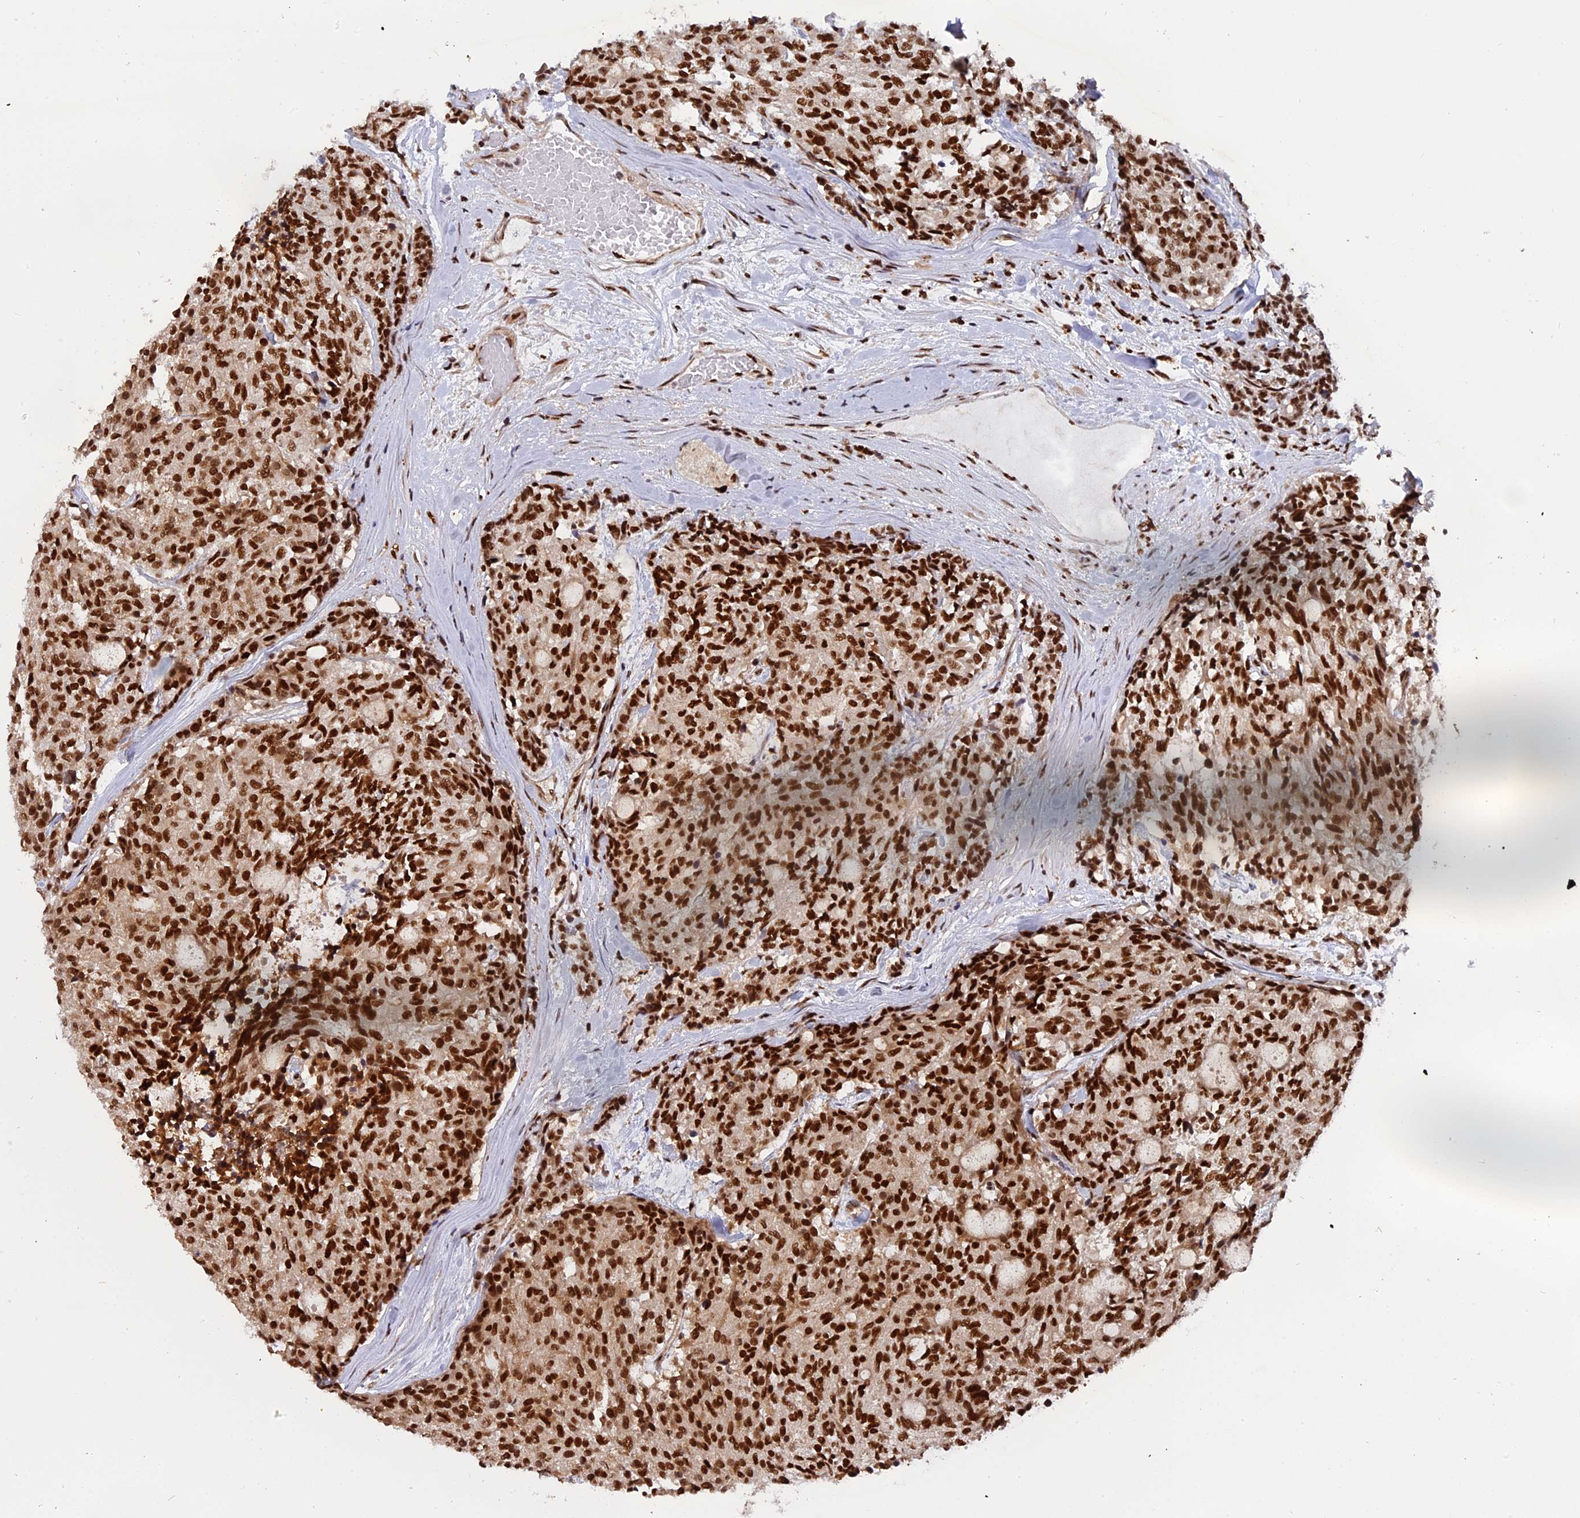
{"staining": {"intensity": "strong", "quantity": ">75%", "location": "cytoplasmic/membranous,nuclear"}, "tissue": "carcinoid", "cell_type": "Tumor cells", "image_type": "cancer", "snomed": [{"axis": "morphology", "description": "Carcinoid, malignant, NOS"}, {"axis": "topography", "description": "Pancreas"}], "caption": "Immunohistochemical staining of carcinoid (malignant) demonstrates high levels of strong cytoplasmic/membranous and nuclear staining in about >75% of tumor cells.", "gene": "RAMAC", "patient": {"sex": "female", "age": 54}}